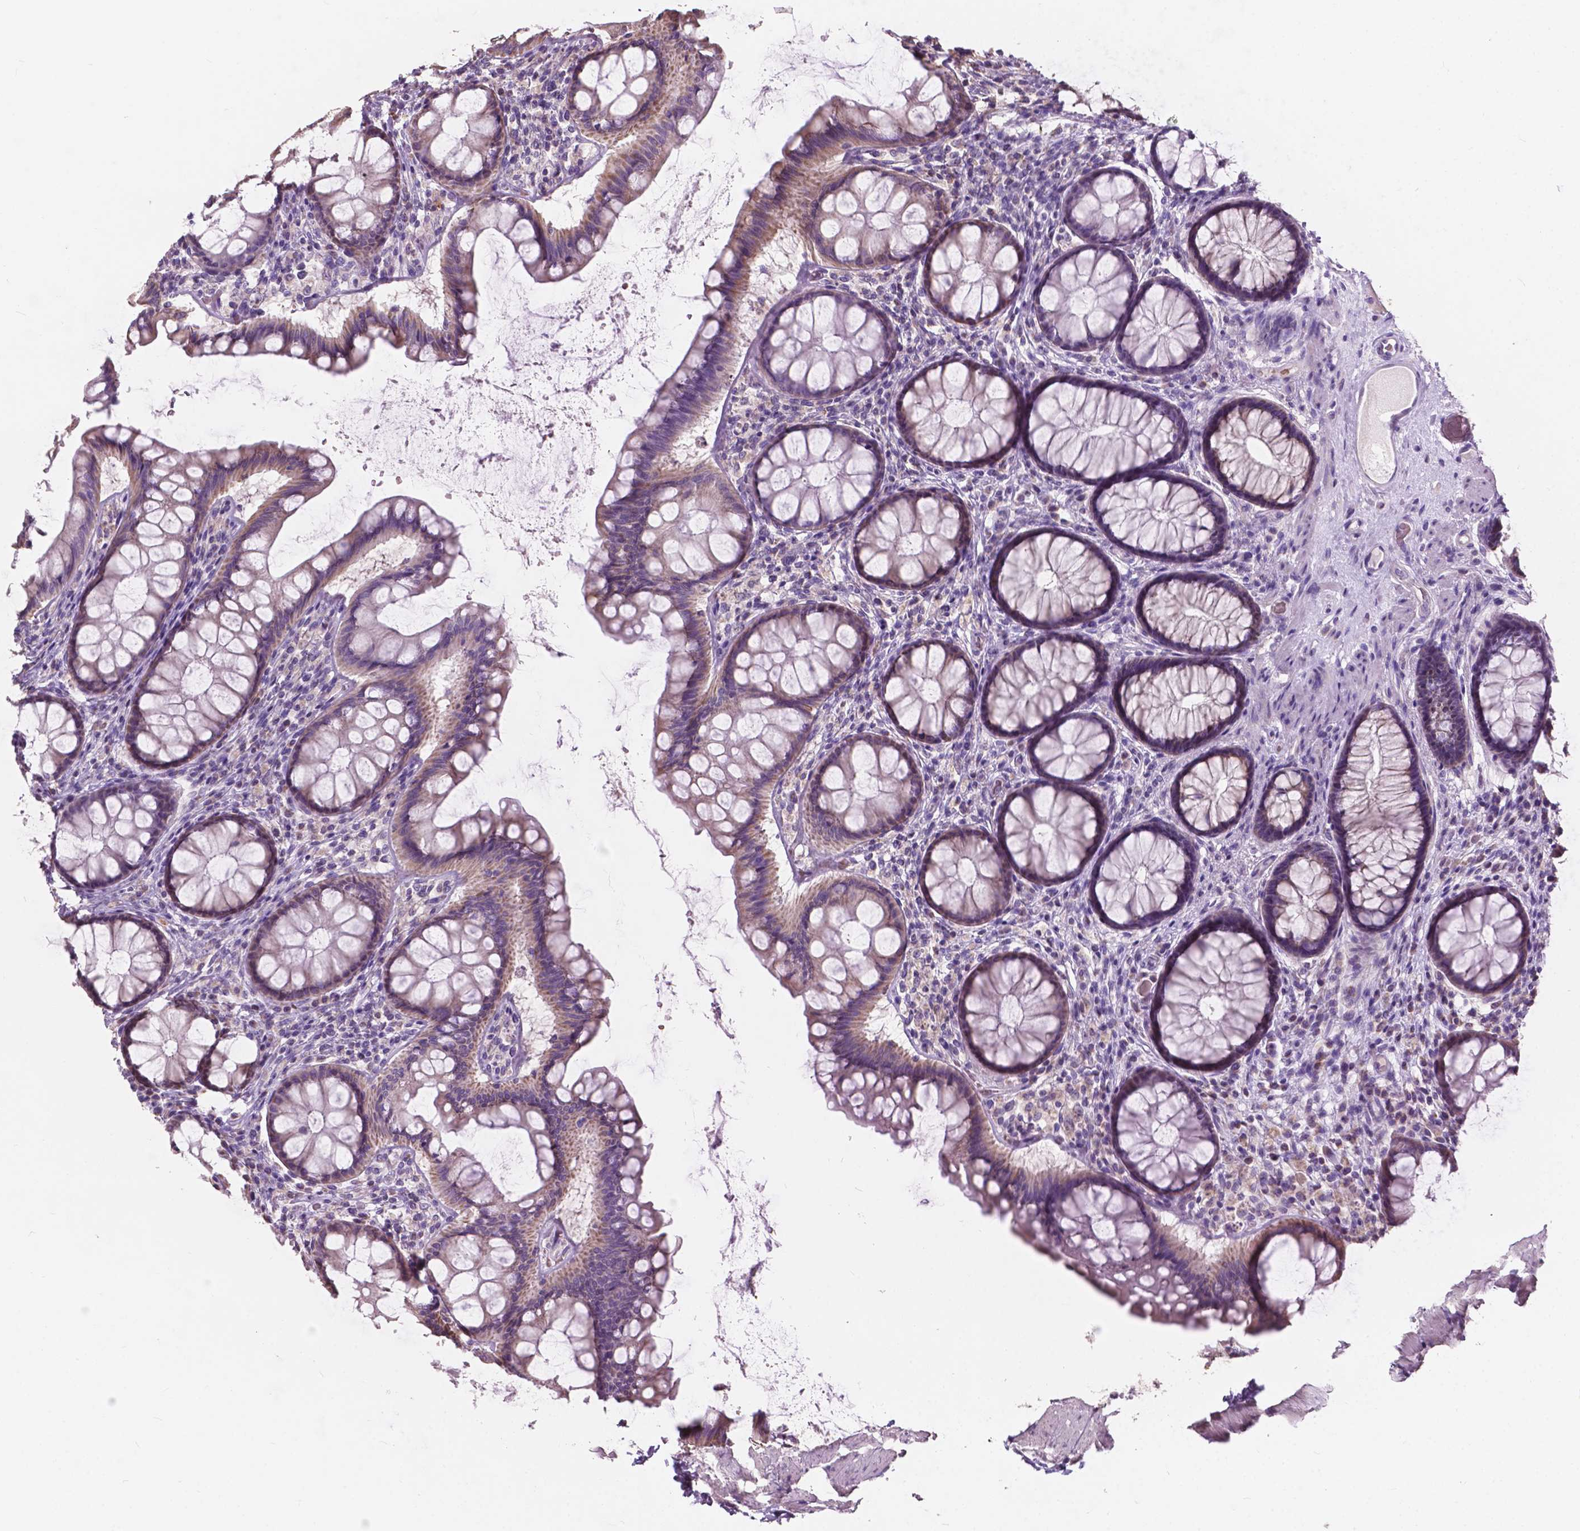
{"staining": {"intensity": "weak", "quantity": "25%-75%", "location": "cytoplasmic/membranous"}, "tissue": "colon", "cell_type": "Glandular cells", "image_type": "normal", "snomed": [{"axis": "morphology", "description": "Normal tissue, NOS"}, {"axis": "topography", "description": "Colon"}], "caption": "Human colon stained for a protein (brown) exhibits weak cytoplasmic/membranous positive expression in about 25%-75% of glandular cells.", "gene": "NDUFS1", "patient": {"sex": "female", "age": 65}}